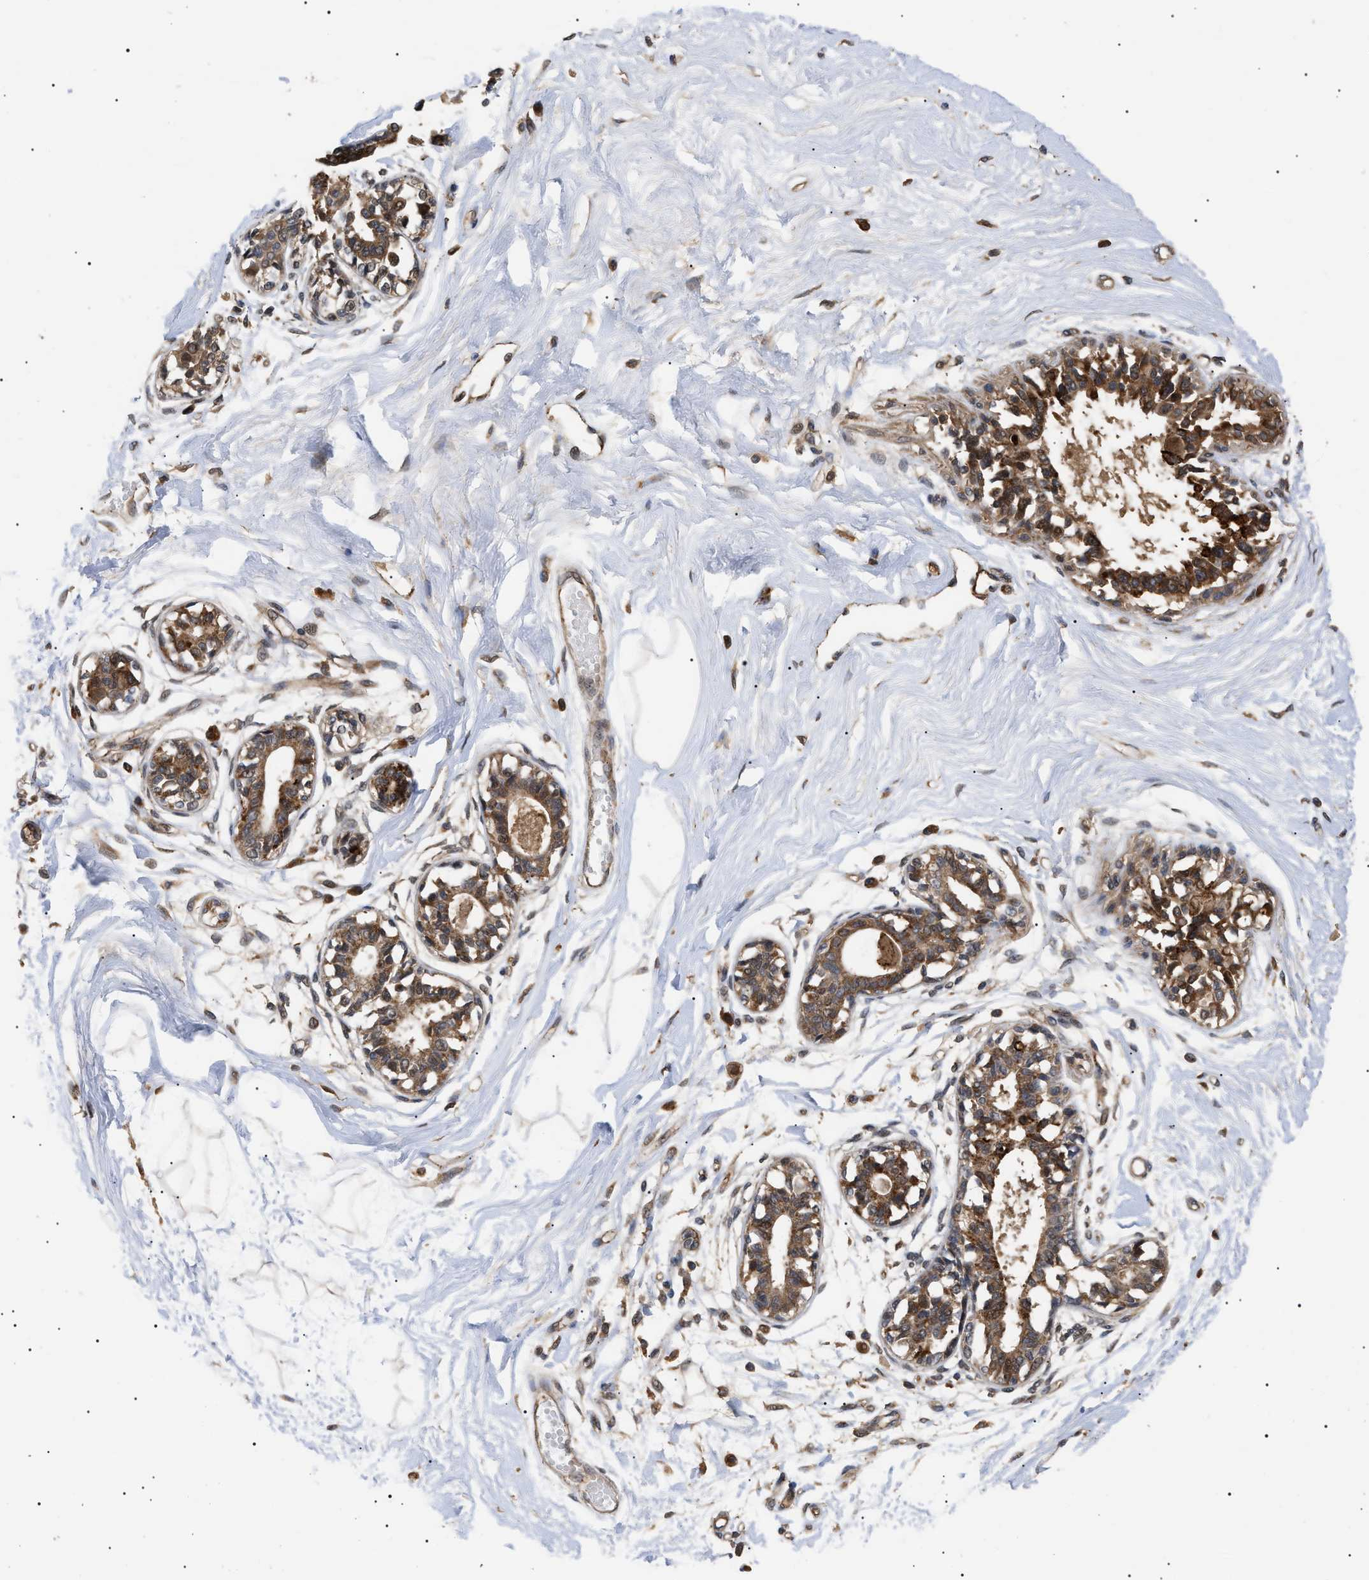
{"staining": {"intensity": "negative", "quantity": "none", "location": "none"}, "tissue": "breast", "cell_type": "Adipocytes", "image_type": "normal", "snomed": [{"axis": "morphology", "description": "Normal tissue, NOS"}, {"axis": "topography", "description": "Breast"}], "caption": "A high-resolution micrograph shows immunohistochemistry (IHC) staining of normal breast, which displays no significant staining in adipocytes.", "gene": "ASTL", "patient": {"sex": "female", "age": 45}}